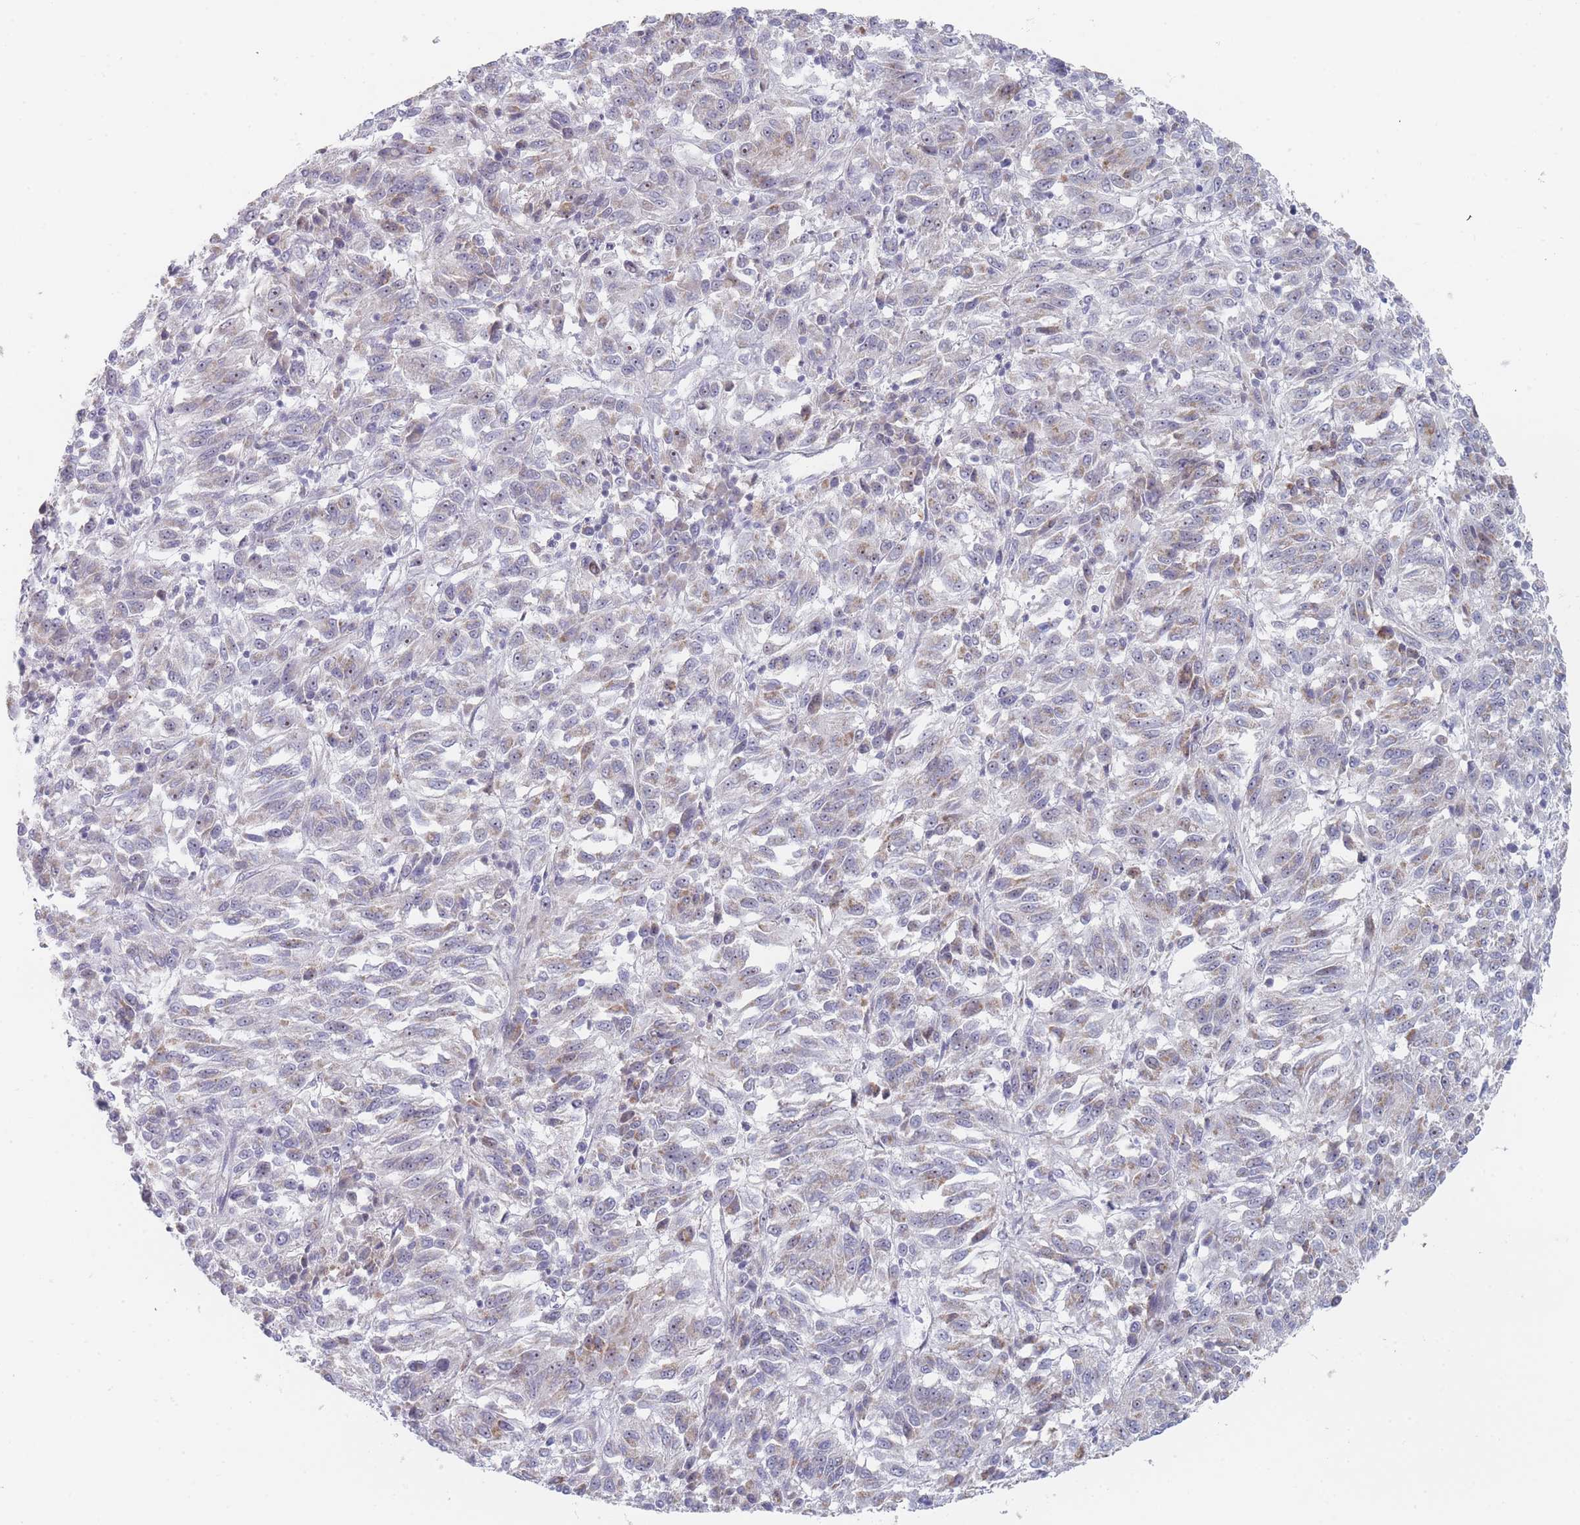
{"staining": {"intensity": "weak", "quantity": "<25%", "location": "cytoplasmic/membranous"}, "tissue": "melanoma", "cell_type": "Tumor cells", "image_type": "cancer", "snomed": [{"axis": "morphology", "description": "Malignant melanoma, Metastatic site"}, {"axis": "topography", "description": "Lung"}], "caption": "This is an immunohistochemistry (IHC) histopathology image of human melanoma. There is no positivity in tumor cells.", "gene": "RNF8", "patient": {"sex": "male", "age": 64}}